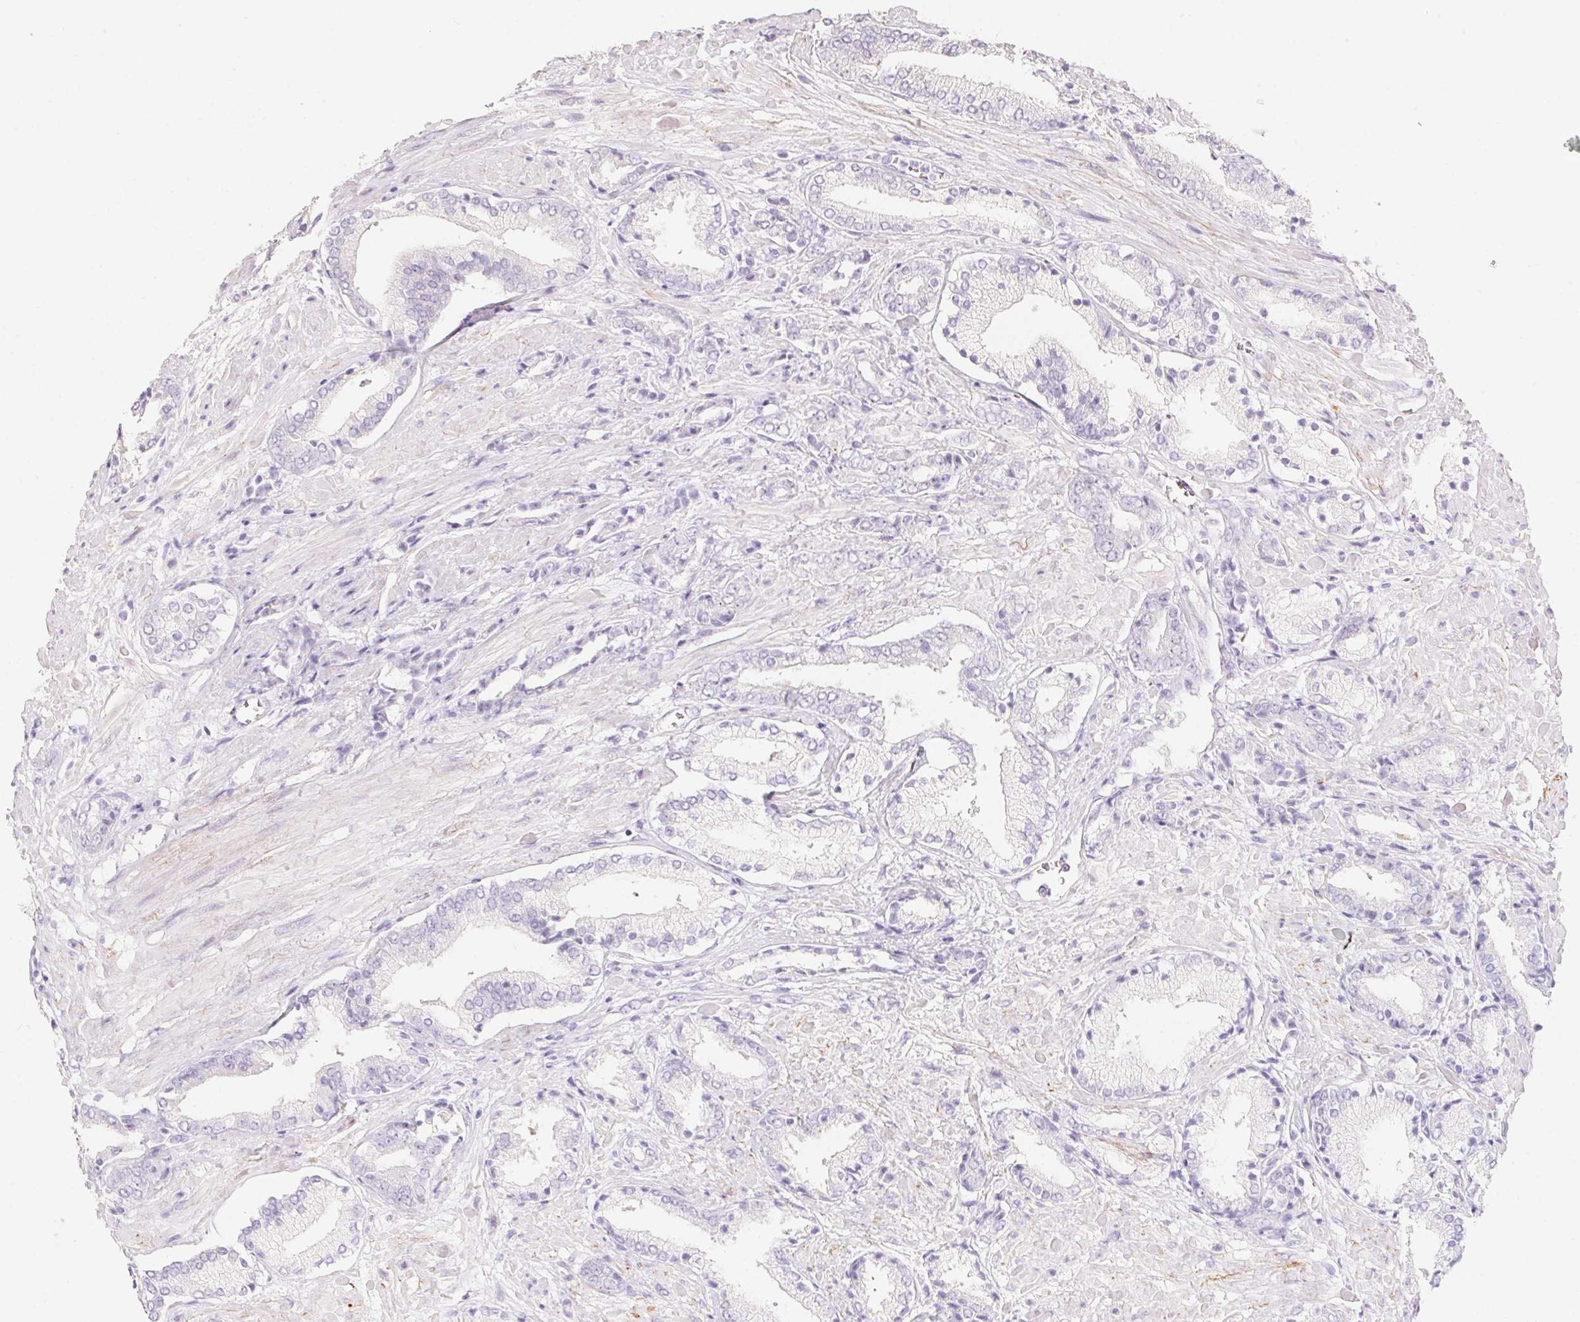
{"staining": {"intensity": "negative", "quantity": "none", "location": "none"}, "tissue": "prostate cancer", "cell_type": "Tumor cells", "image_type": "cancer", "snomed": [{"axis": "morphology", "description": "Adenocarcinoma, High grade"}, {"axis": "topography", "description": "Prostate"}], "caption": "This is a histopathology image of IHC staining of prostate high-grade adenocarcinoma, which shows no staining in tumor cells.", "gene": "MYL4", "patient": {"sex": "male", "age": 56}}